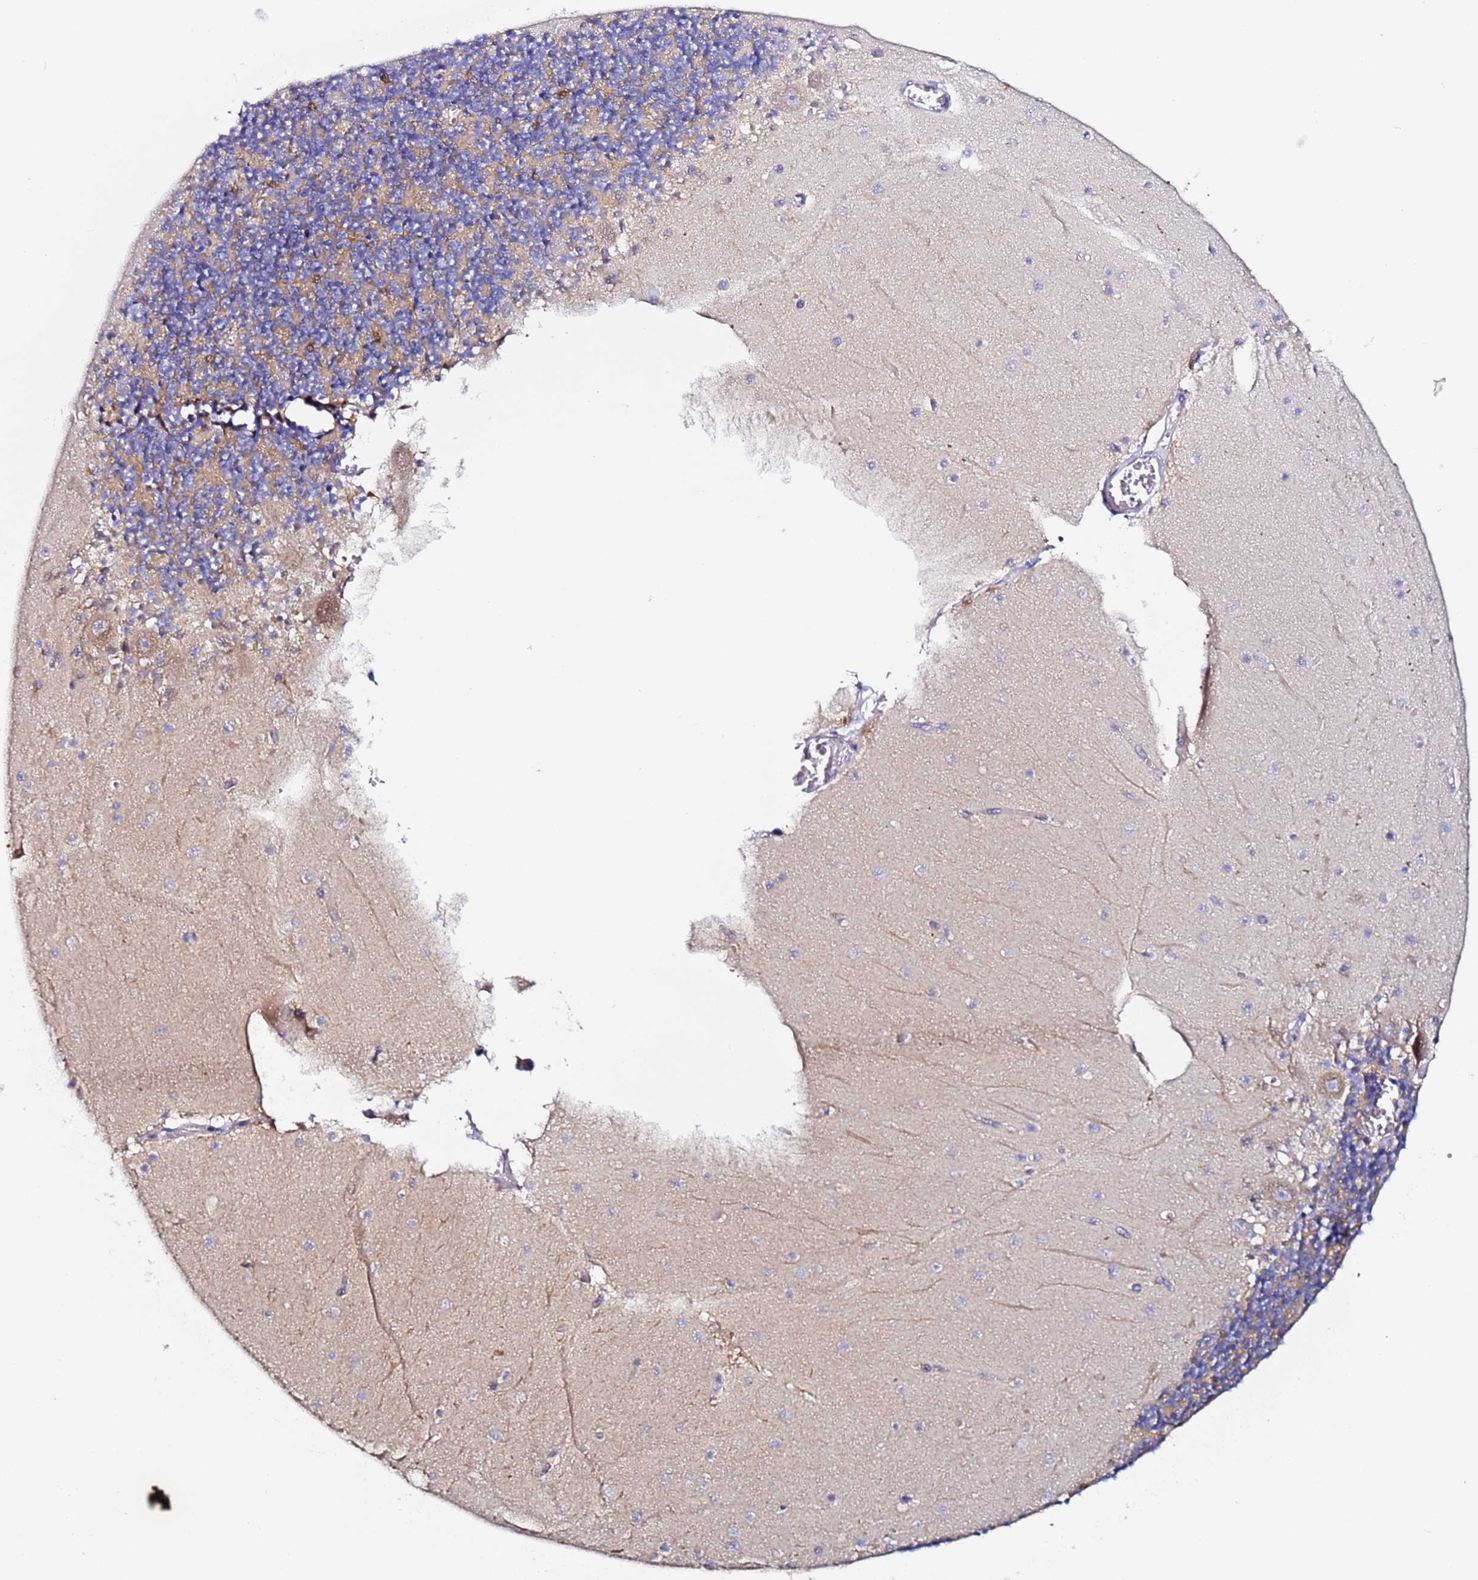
{"staining": {"intensity": "moderate", "quantity": "<25%", "location": "cytoplasmic/membranous"}, "tissue": "cerebellum", "cell_type": "Cells in granular layer", "image_type": "normal", "snomed": [{"axis": "morphology", "description": "Normal tissue, NOS"}, {"axis": "topography", "description": "Cerebellum"}], "caption": "Moderate cytoplasmic/membranous expression is seen in approximately <25% of cells in granular layer in benign cerebellum.", "gene": "CCDC127", "patient": {"sex": "female", "age": 28}}